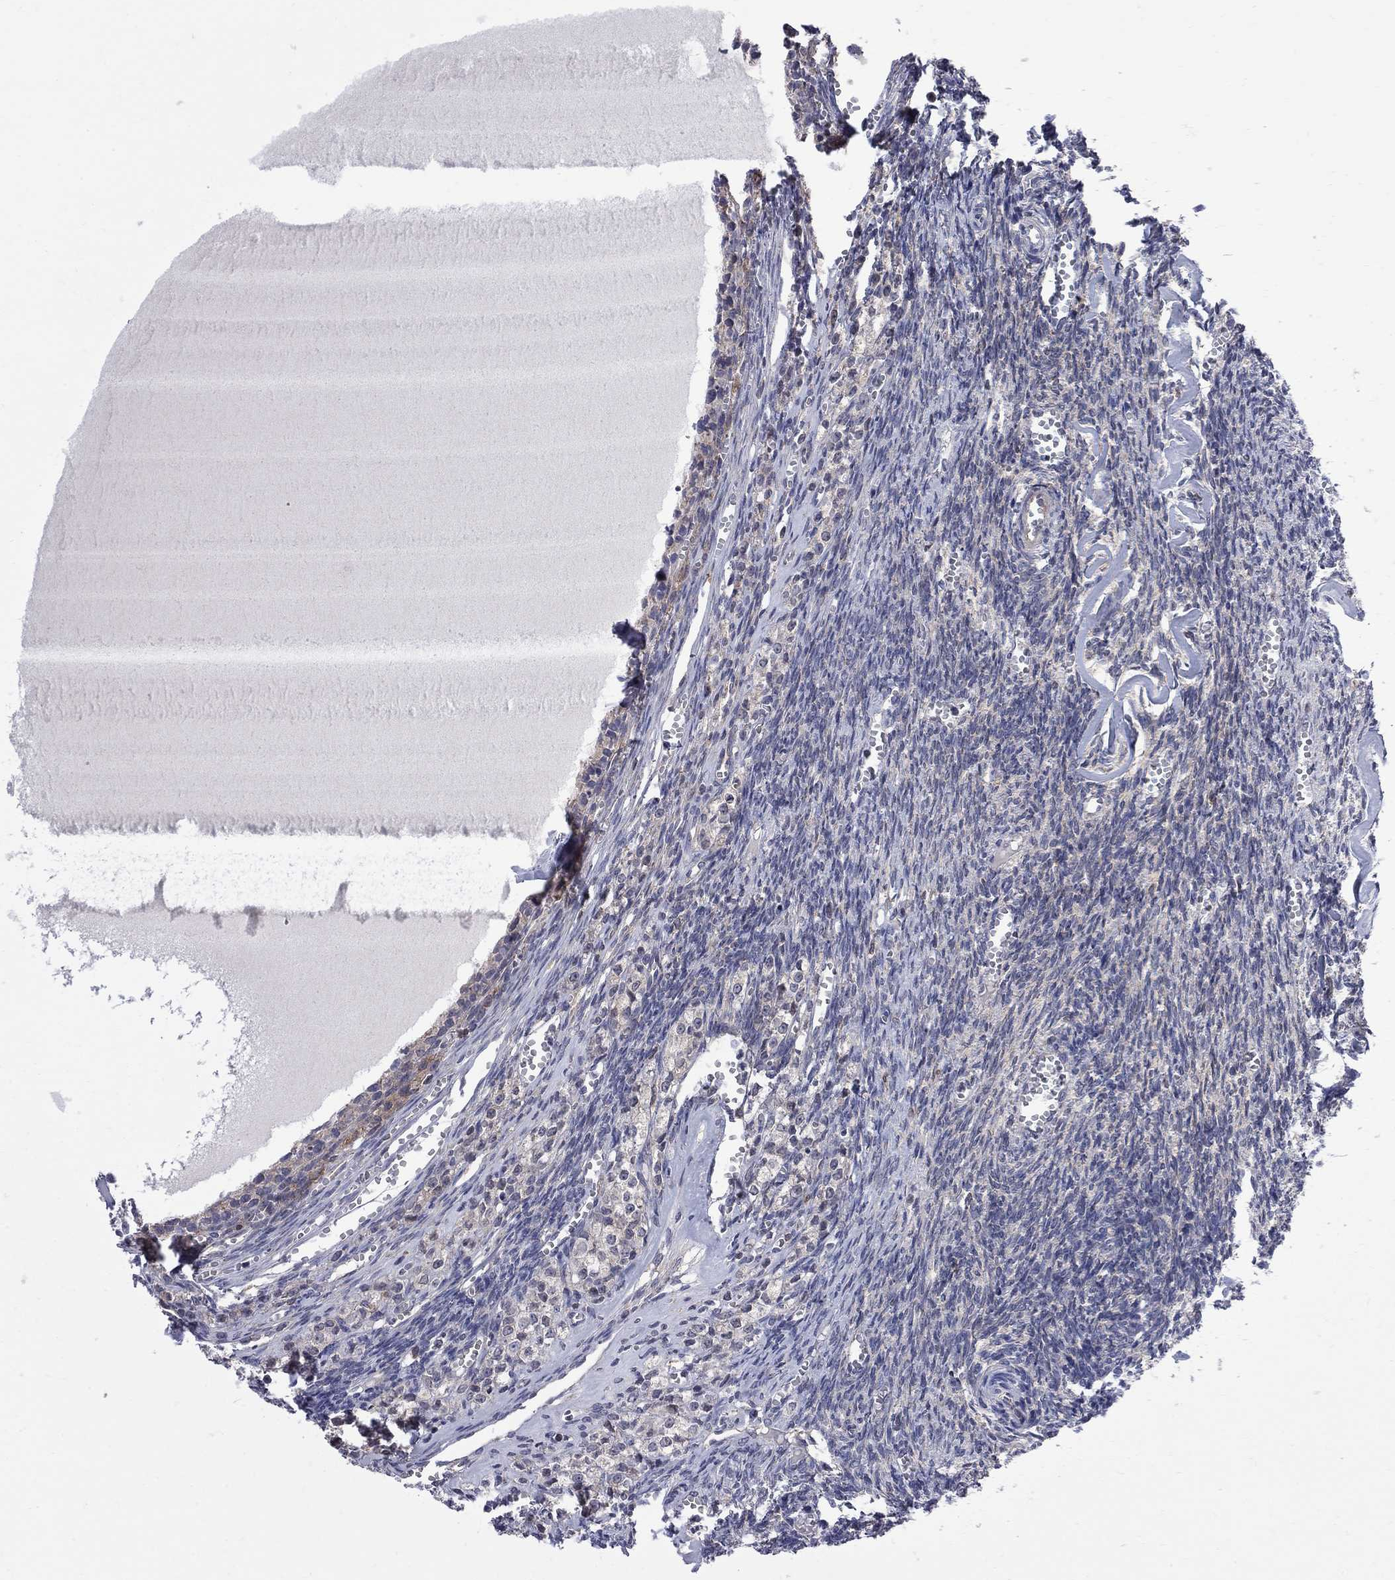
{"staining": {"intensity": "moderate", "quantity": "25%-75%", "location": "cytoplasmic/membranous"}, "tissue": "ovary", "cell_type": "Follicle cells", "image_type": "normal", "snomed": [{"axis": "morphology", "description": "Normal tissue, NOS"}, {"axis": "topography", "description": "Ovary"}], "caption": "IHC (DAB) staining of benign ovary demonstrates moderate cytoplasmic/membranous protein staining in approximately 25%-75% of follicle cells. The staining was performed using DAB to visualize the protein expression in brown, while the nuclei were stained in blue with hematoxylin (Magnification: 20x).", "gene": "CNOT11", "patient": {"sex": "female", "age": 43}}